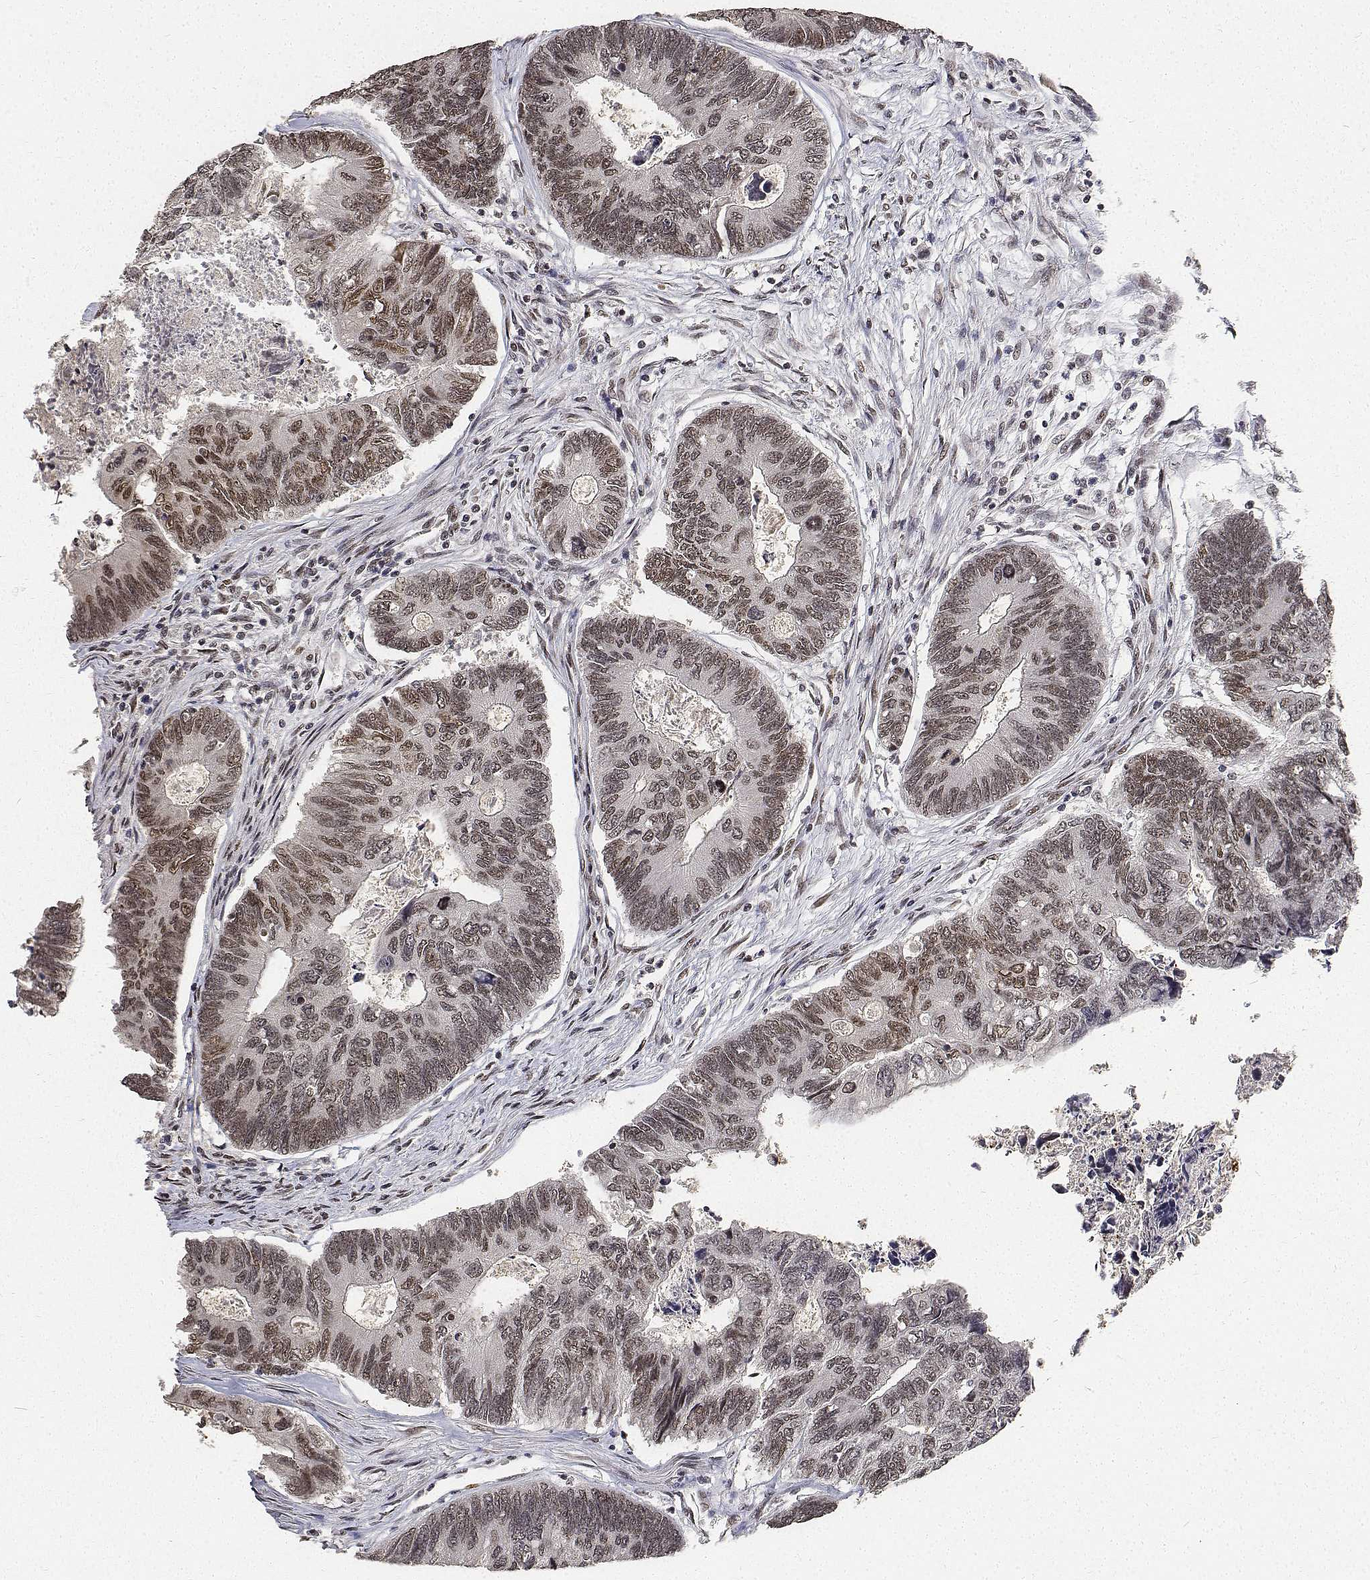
{"staining": {"intensity": "moderate", "quantity": "25%-75%", "location": "nuclear"}, "tissue": "colorectal cancer", "cell_type": "Tumor cells", "image_type": "cancer", "snomed": [{"axis": "morphology", "description": "Adenocarcinoma, NOS"}, {"axis": "topography", "description": "Colon"}], "caption": "IHC (DAB (3,3'-diaminobenzidine)) staining of colorectal cancer demonstrates moderate nuclear protein expression in about 25%-75% of tumor cells.", "gene": "ATRX", "patient": {"sex": "female", "age": 67}}